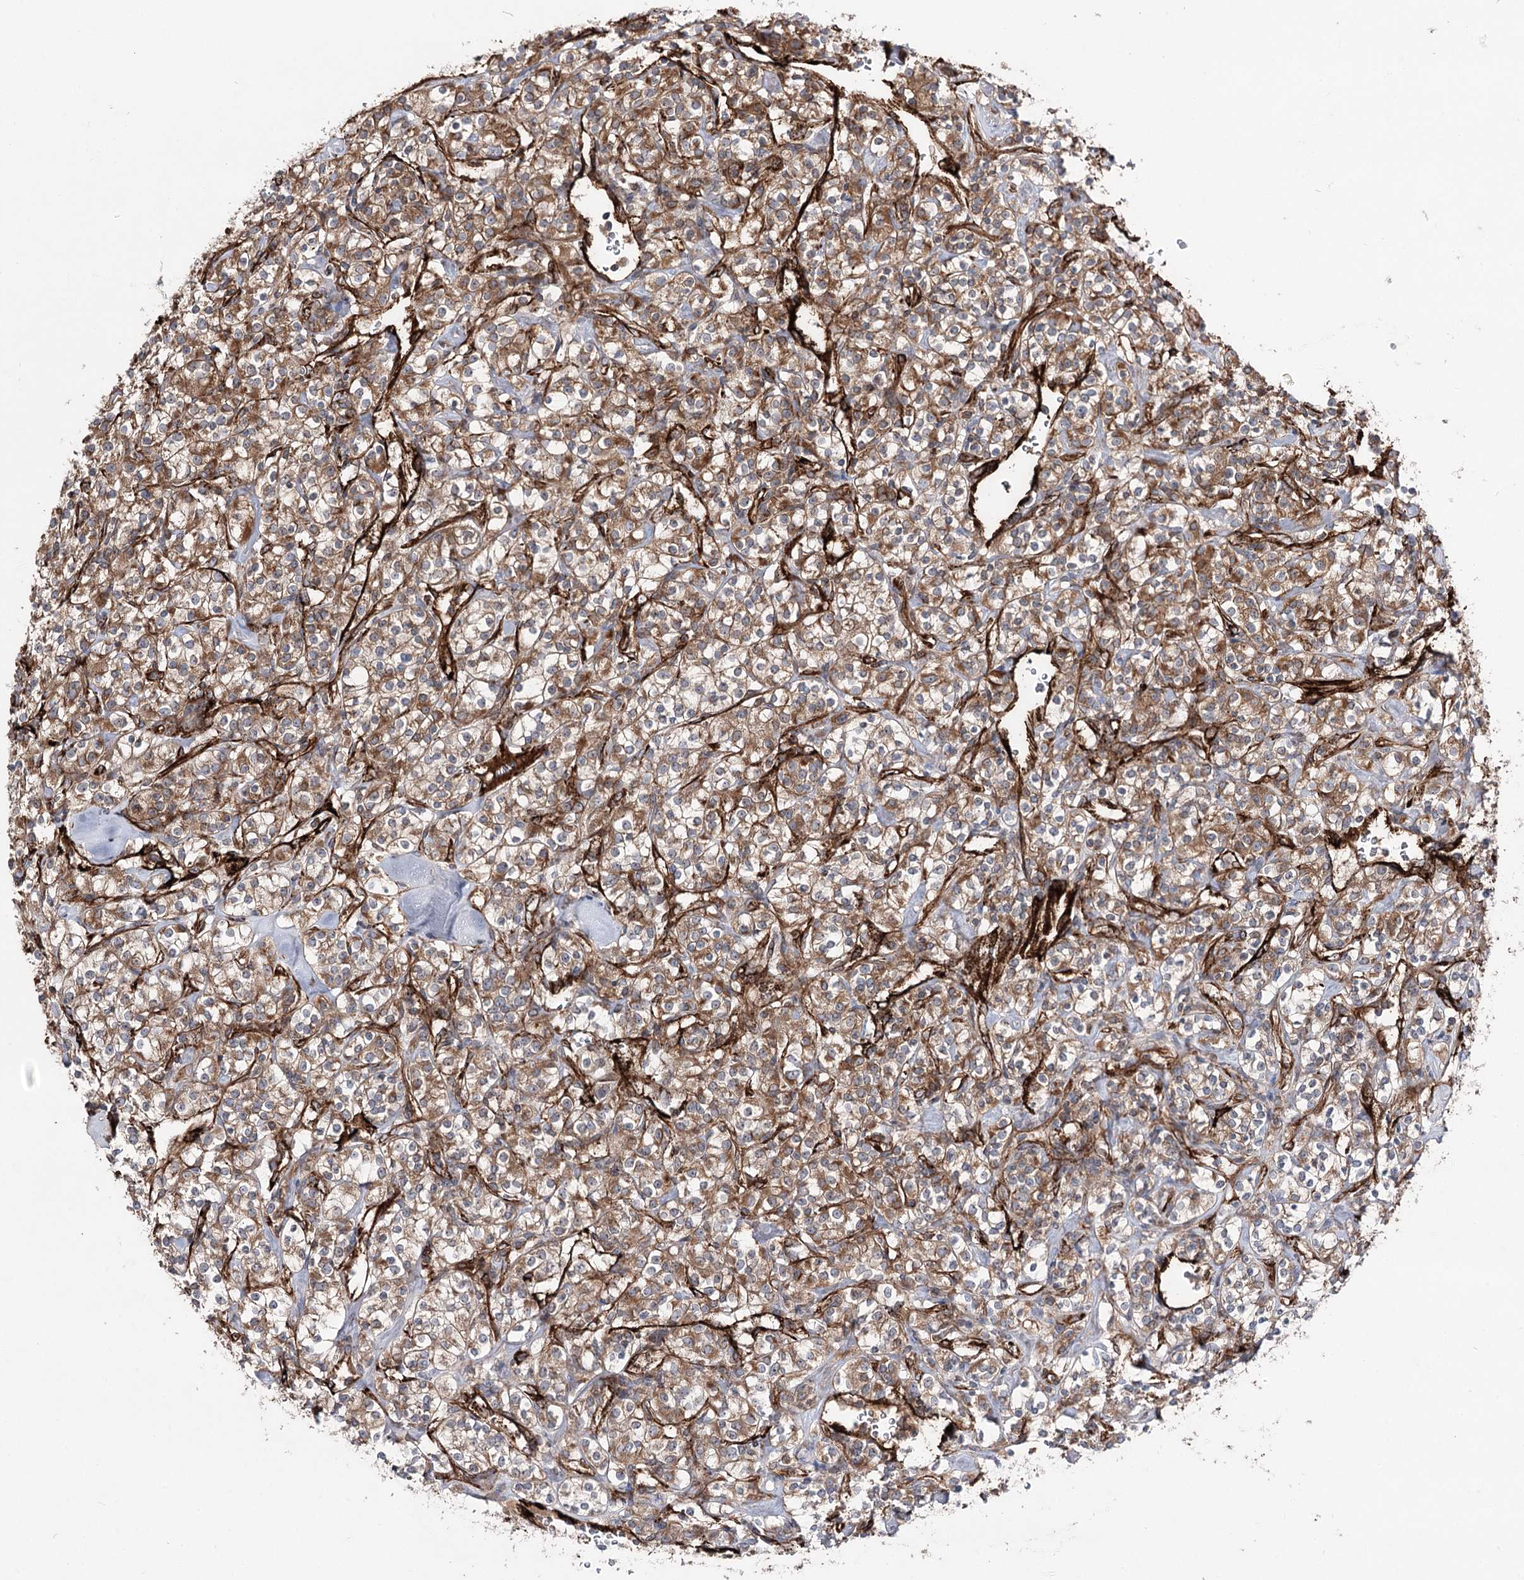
{"staining": {"intensity": "moderate", "quantity": "25%-75%", "location": "cytoplasmic/membranous"}, "tissue": "renal cancer", "cell_type": "Tumor cells", "image_type": "cancer", "snomed": [{"axis": "morphology", "description": "Adenocarcinoma, NOS"}, {"axis": "topography", "description": "Kidney"}], "caption": "This is a micrograph of IHC staining of renal adenocarcinoma, which shows moderate positivity in the cytoplasmic/membranous of tumor cells.", "gene": "MIB1", "patient": {"sex": "male", "age": 77}}